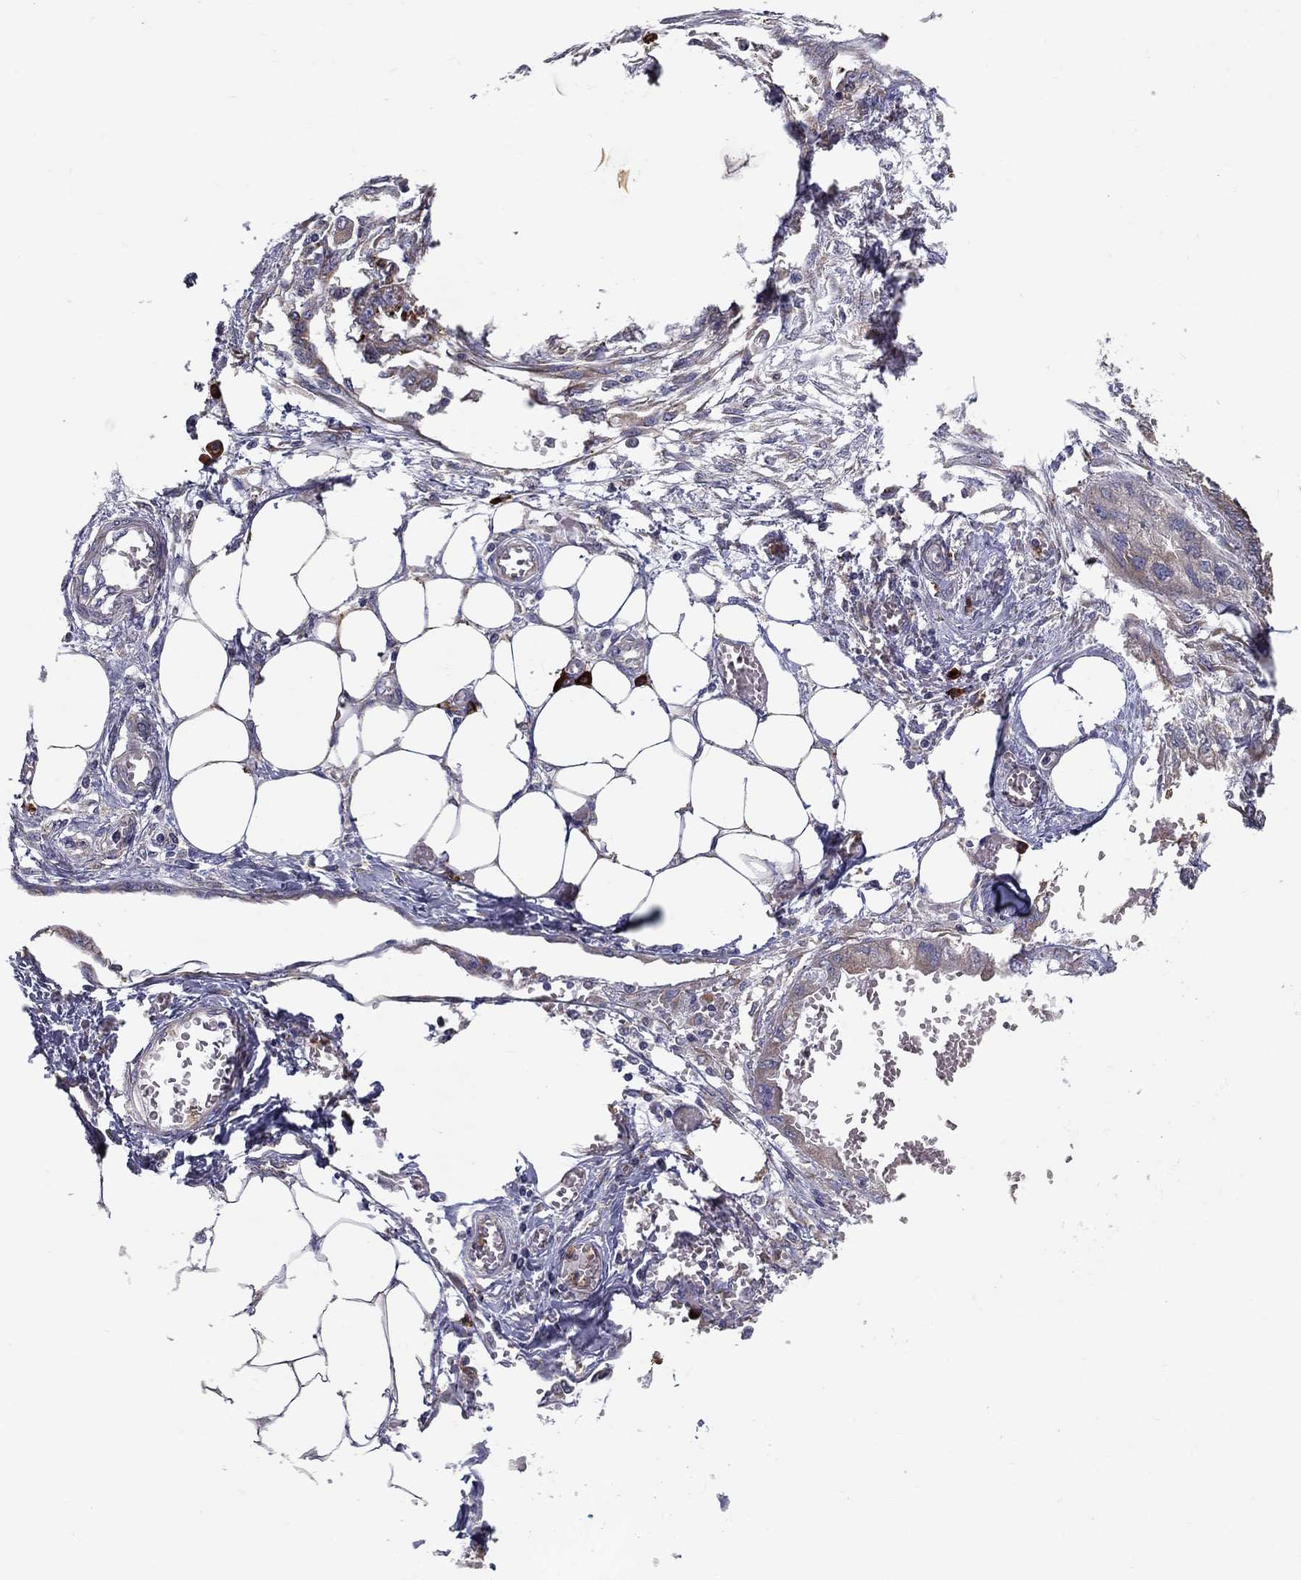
{"staining": {"intensity": "weak", "quantity": ">75%", "location": "cytoplasmic/membranous"}, "tissue": "endometrial cancer", "cell_type": "Tumor cells", "image_type": "cancer", "snomed": [{"axis": "morphology", "description": "Adenocarcinoma, NOS"}, {"axis": "morphology", "description": "Adenocarcinoma, metastatic, NOS"}, {"axis": "topography", "description": "Adipose tissue"}, {"axis": "topography", "description": "Endometrium"}], "caption": "Human endometrial cancer (adenocarcinoma) stained with a protein marker exhibits weak staining in tumor cells.", "gene": "PRDX4", "patient": {"sex": "female", "age": 67}}